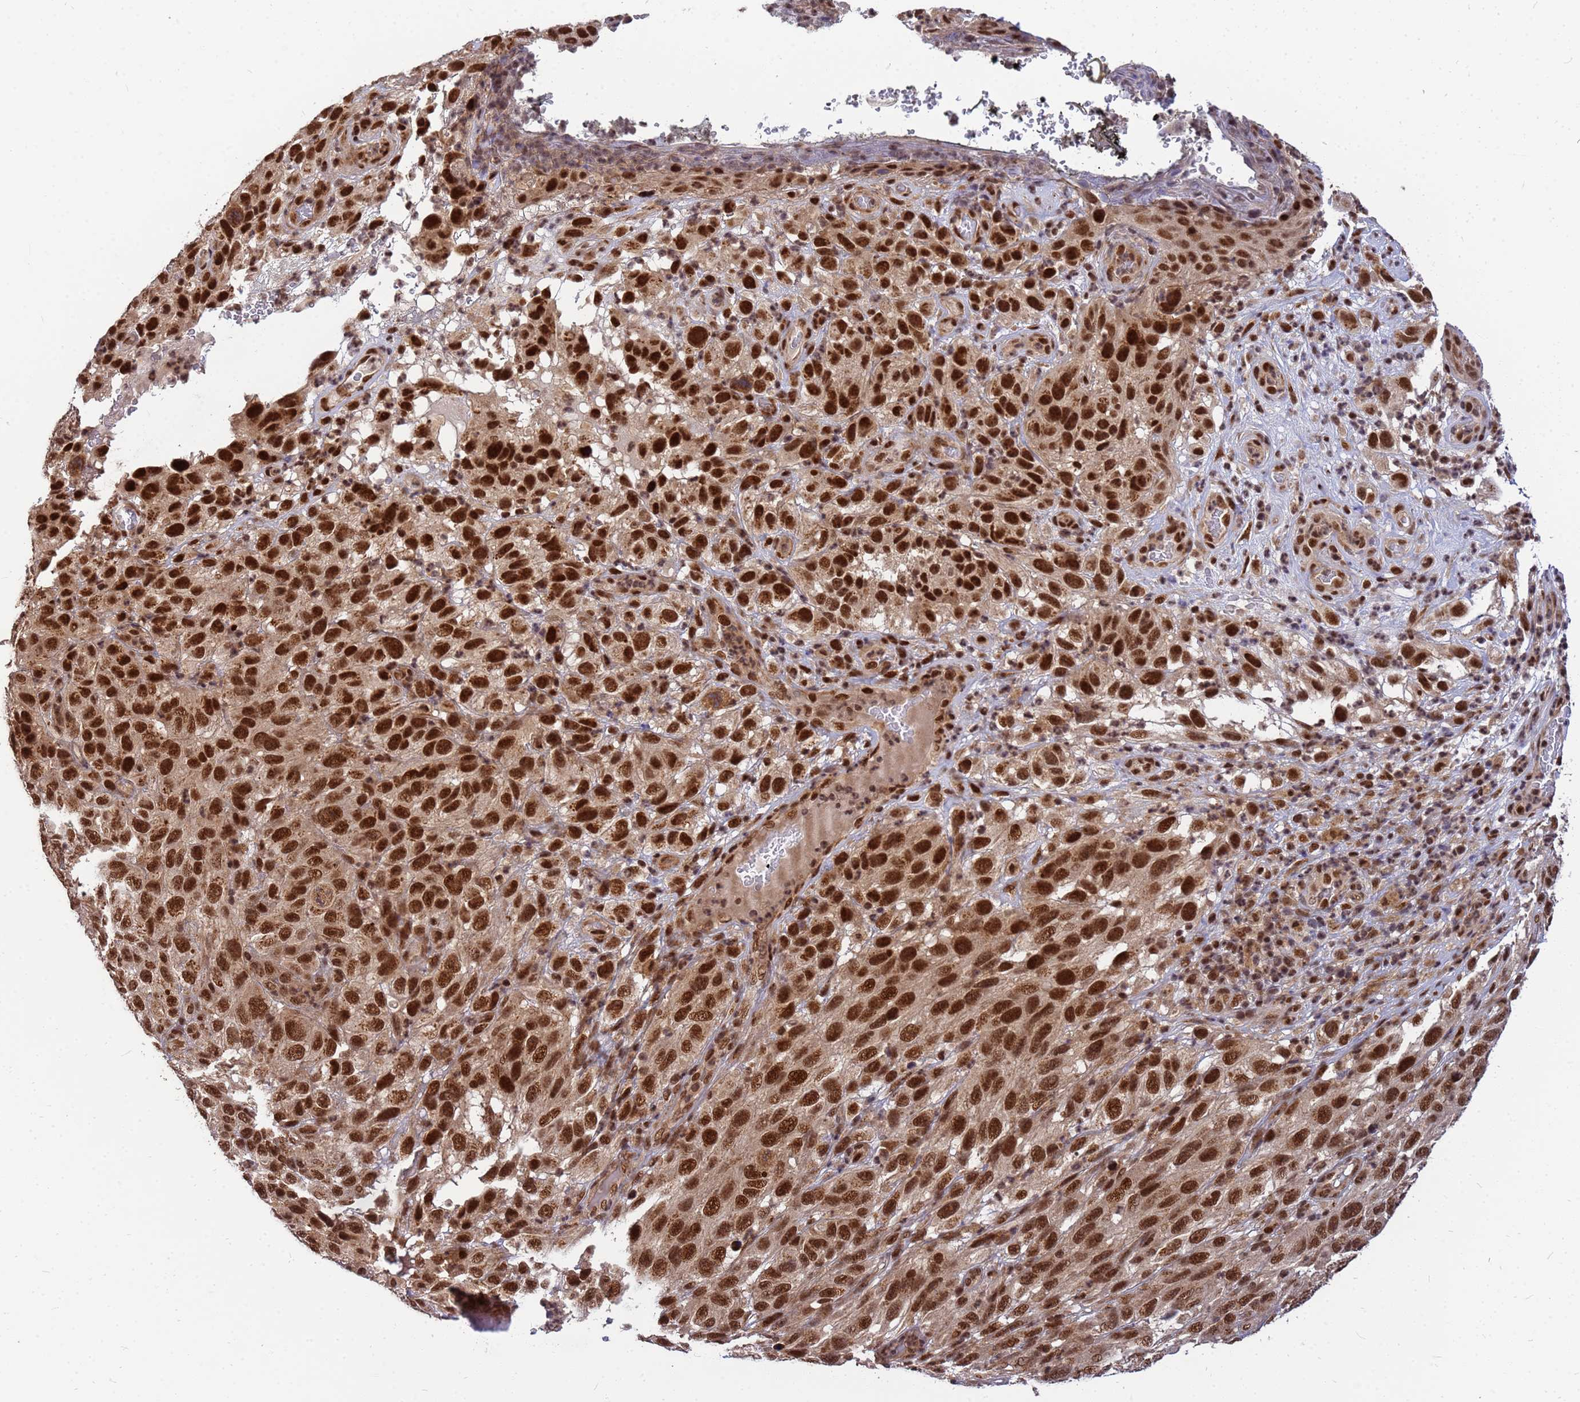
{"staining": {"intensity": "strong", "quantity": ">75%", "location": "cytoplasmic/membranous,nuclear"}, "tissue": "melanoma", "cell_type": "Tumor cells", "image_type": "cancer", "snomed": [{"axis": "morphology", "description": "Malignant melanoma, NOS"}, {"axis": "topography", "description": "Skin"}], "caption": "A histopathology image showing strong cytoplasmic/membranous and nuclear expression in approximately >75% of tumor cells in malignant melanoma, as visualized by brown immunohistochemical staining.", "gene": "NCBP2", "patient": {"sex": "female", "age": 96}}